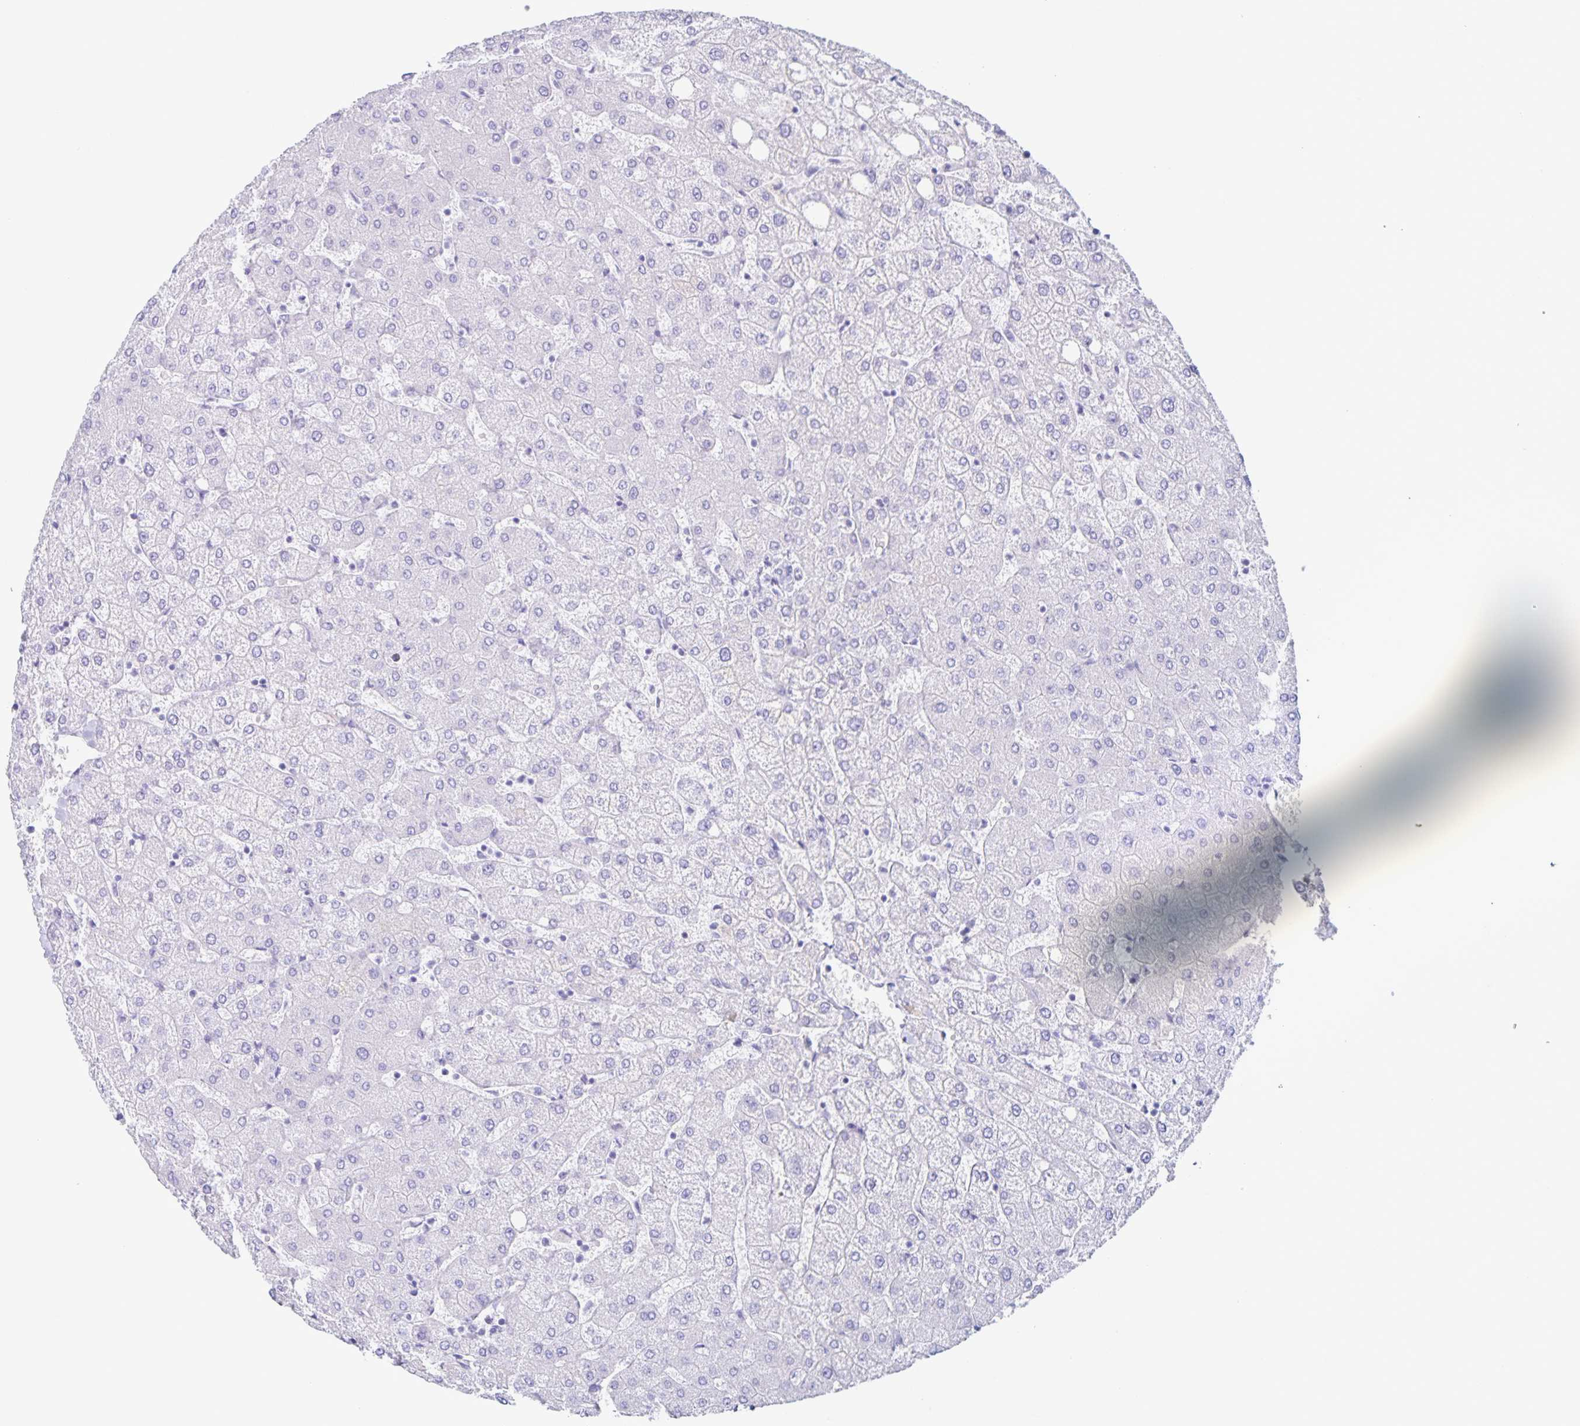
{"staining": {"intensity": "negative", "quantity": "none", "location": "none"}, "tissue": "liver", "cell_type": "Cholangiocytes", "image_type": "normal", "snomed": [{"axis": "morphology", "description": "Normal tissue, NOS"}, {"axis": "topography", "description": "Liver"}], "caption": "High power microscopy histopathology image of an immunohistochemistry photomicrograph of unremarkable liver, revealing no significant expression in cholangiocytes. (DAB immunohistochemistry visualized using brightfield microscopy, high magnification).", "gene": "C12orf56", "patient": {"sex": "female", "age": 54}}